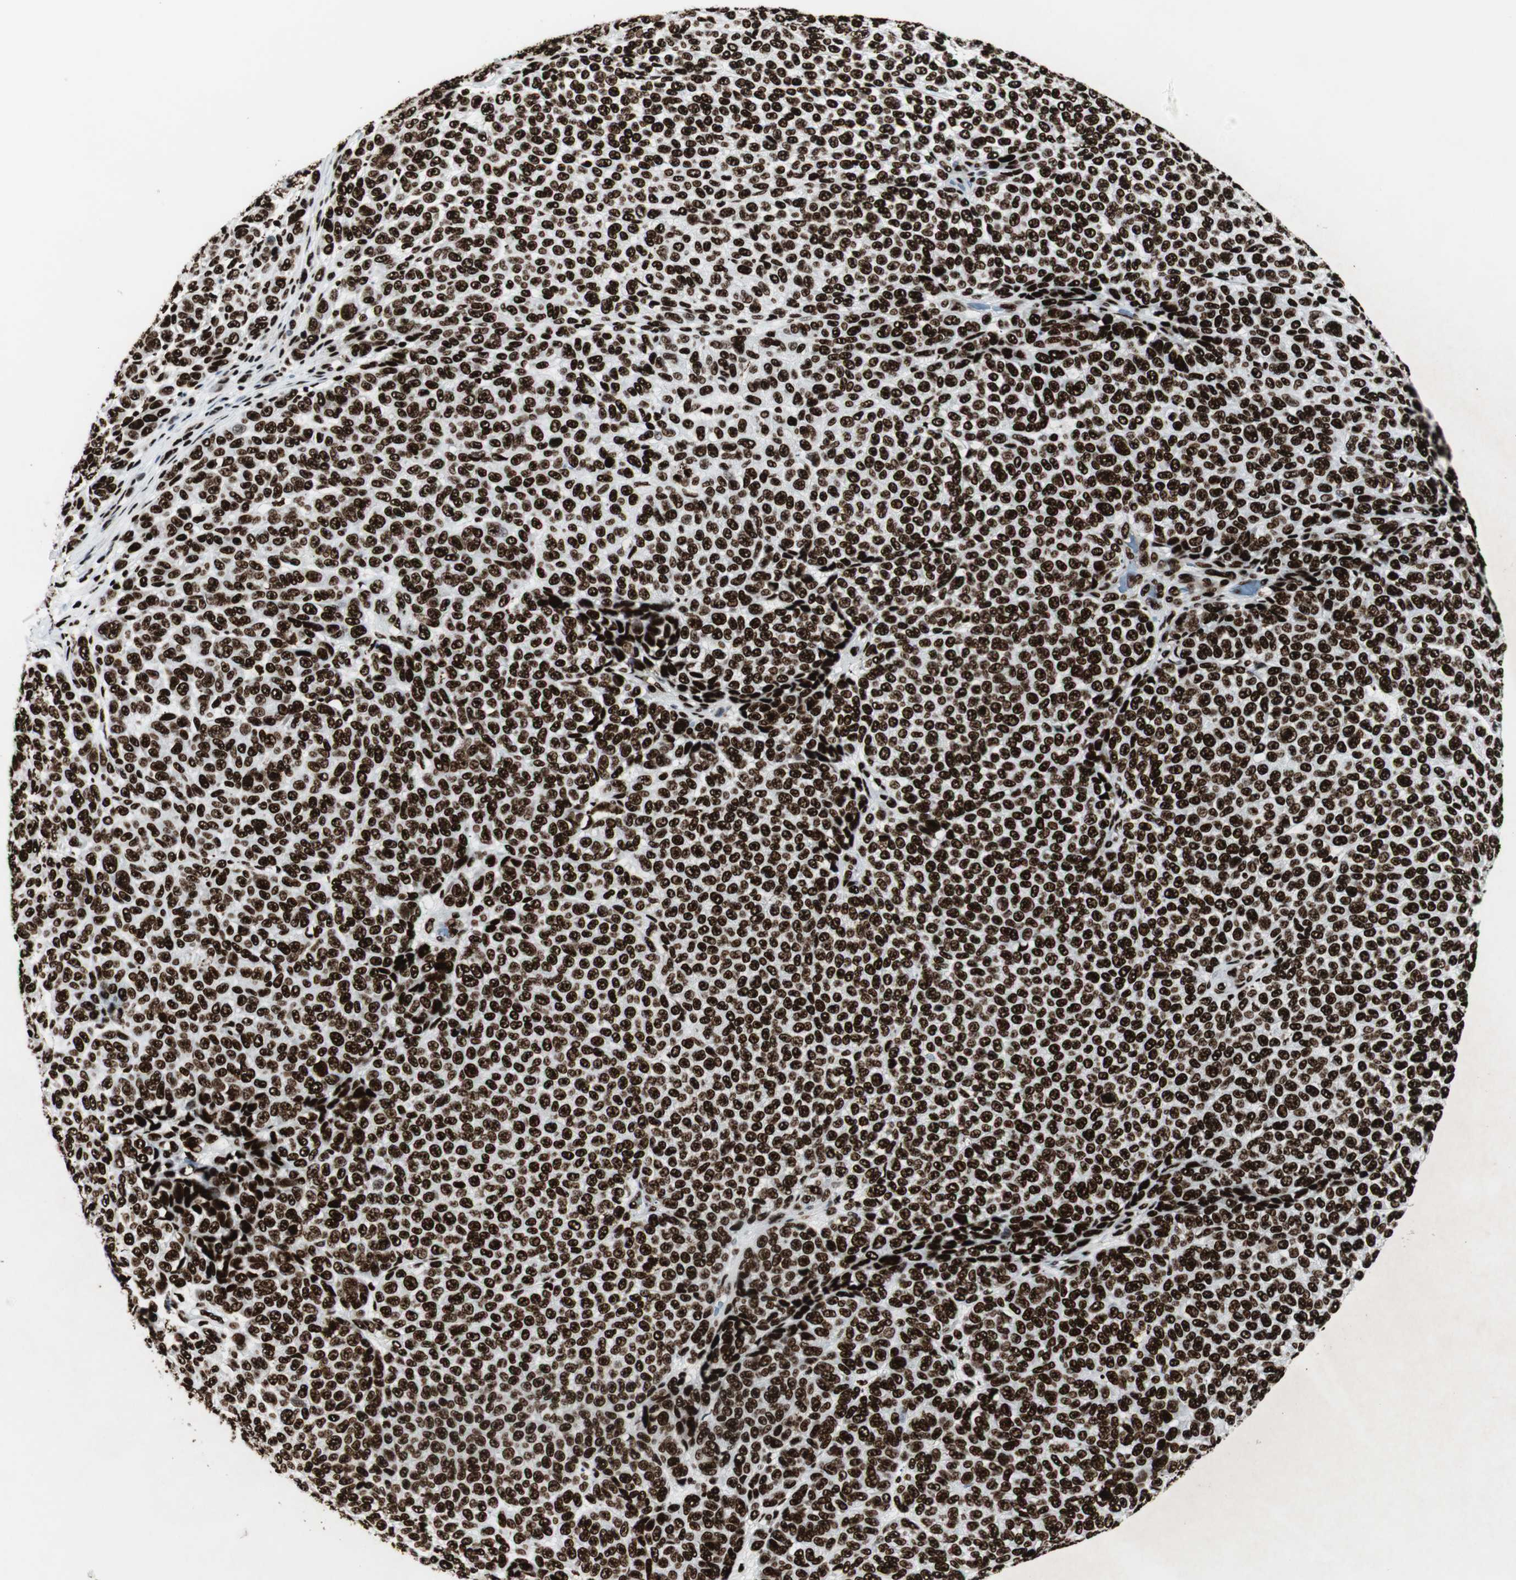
{"staining": {"intensity": "strong", "quantity": ">75%", "location": "nuclear"}, "tissue": "melanoma", "cell_type": "Tumor cells", "image_type": "cancer", "snomed": [{"axis": "morphology", "description": "Malignant melanoma, NOS"}, {"axis": "topography", "description": "Skin"}], "caption": "Malignant melanoma was stained to show a protein in brown. There is high levels of strong nuclear positivity in approximately >75% of tumor cells.", "gene": "NCL", "patient": {"sex": "male", "age": 59}}